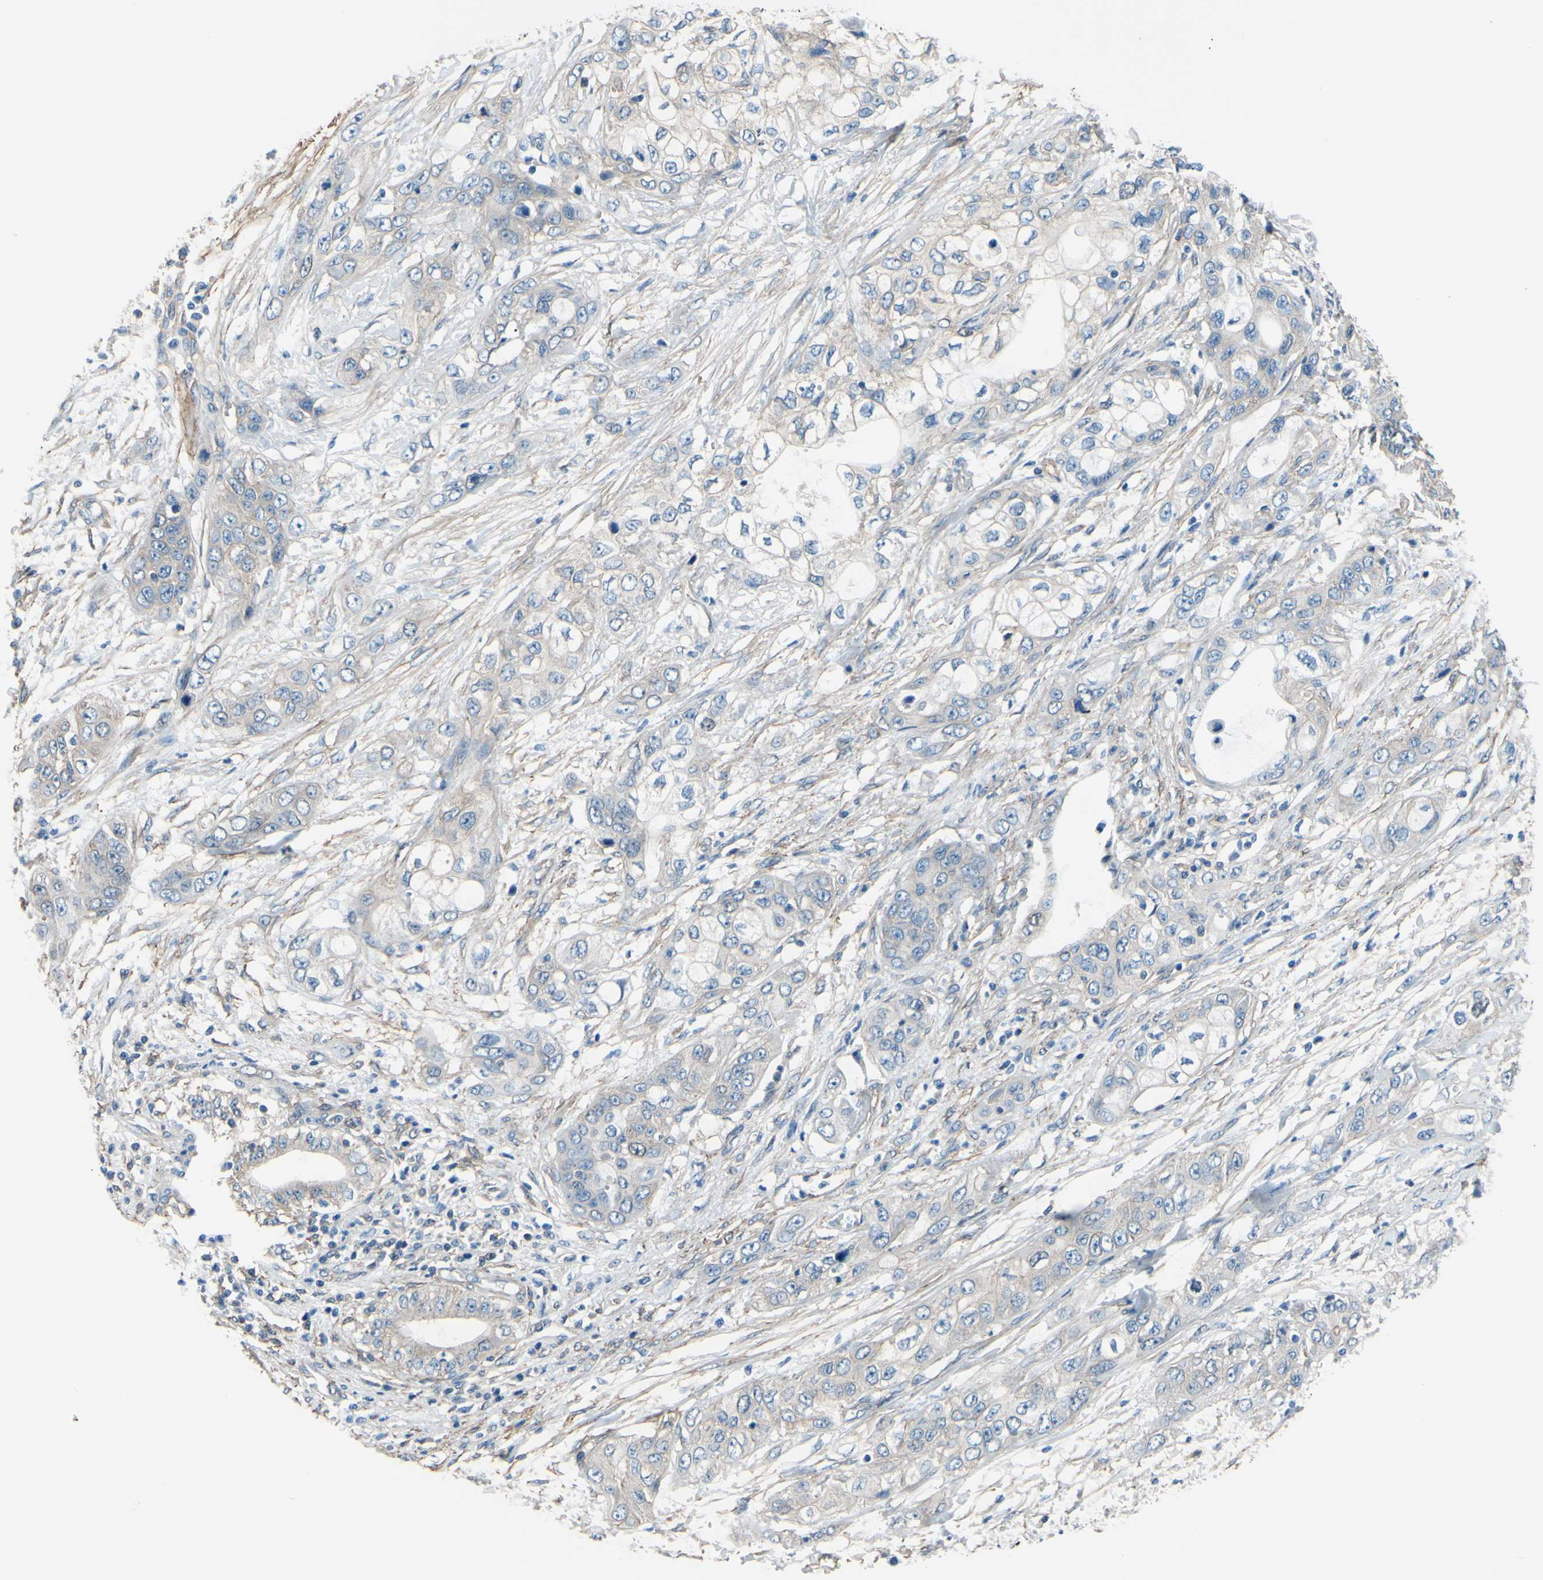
{"staining": {"intensity": "negative", "quantity": "none", "location": "none"}, "tissue": "pancreatic cancer", "cell_type": "Tumor cells", "image_type": "cancer", "snomed": [{"axis": "morphology", "description": "Adenocarcinoma, NOS"}, {"axis": "topography", "description": "Pancreas"}], "caption": "Tumor cells show no significant expression in pancreatic adenocarcinoma.", "gene": "ADD1", "patient": {"sex": "female", "age": 70}}